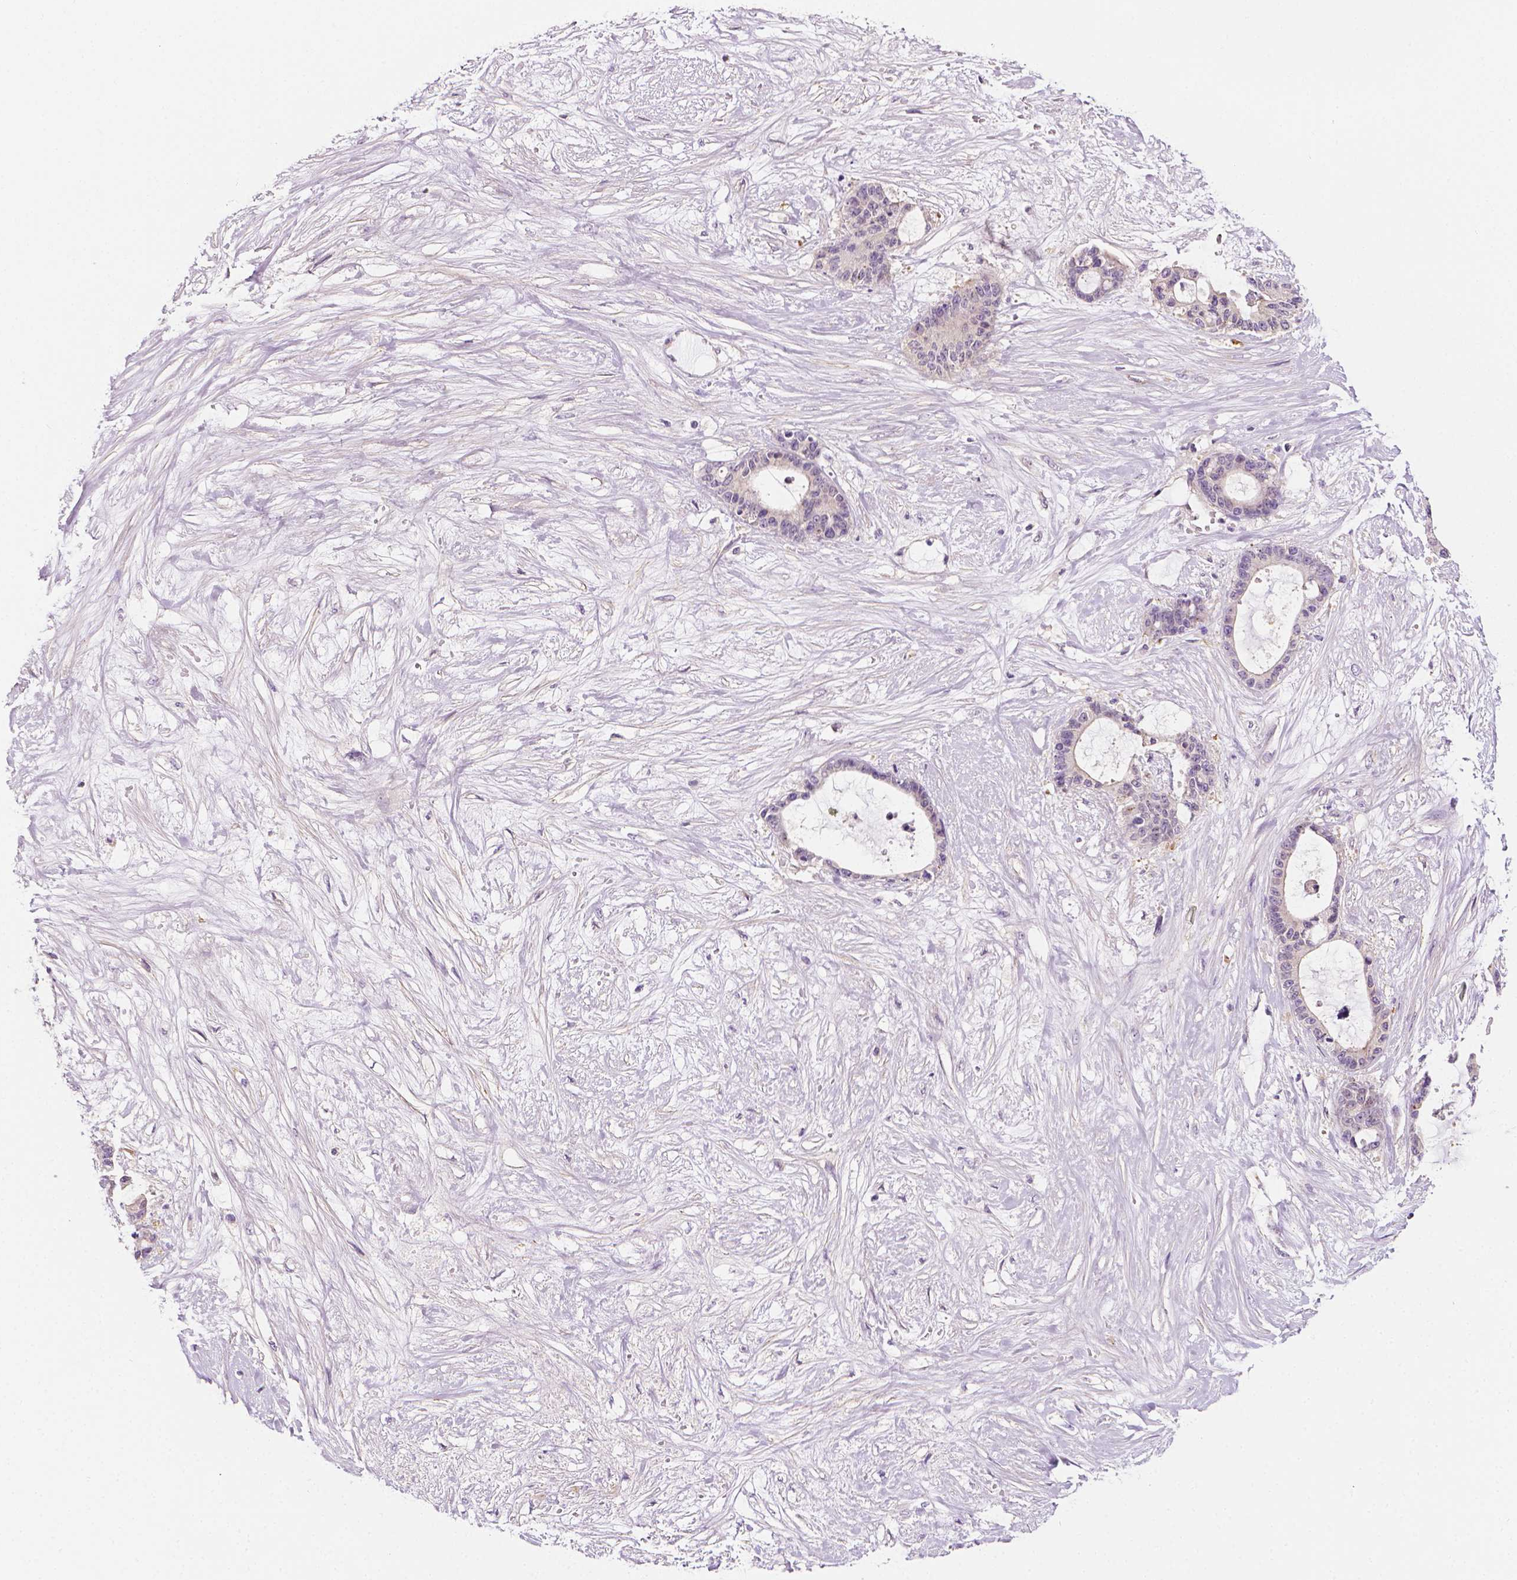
{"staining": {"intensity": "negative", "quantity": "none", "location": "none"}, "tissue": "liver cancer", "cell_type": "Tumor cells", "image_type": "cancer", "snomed": [{"axis": "morphology", "description": "Normal tissue, NOS"}, {"axis": "morphology", "description": "Cholangiocarcinoma"}, {"axis": "topography", "description": "Liver"}, {"axis": "topography", "description": "Peripheral nerve tissue"}], "caption": "Tumor cells show no significant staining in liver cancer (cholangiocarcinoma).", "gene": "MCOLN3", "patient": {"sex": "female", "age": 73}}